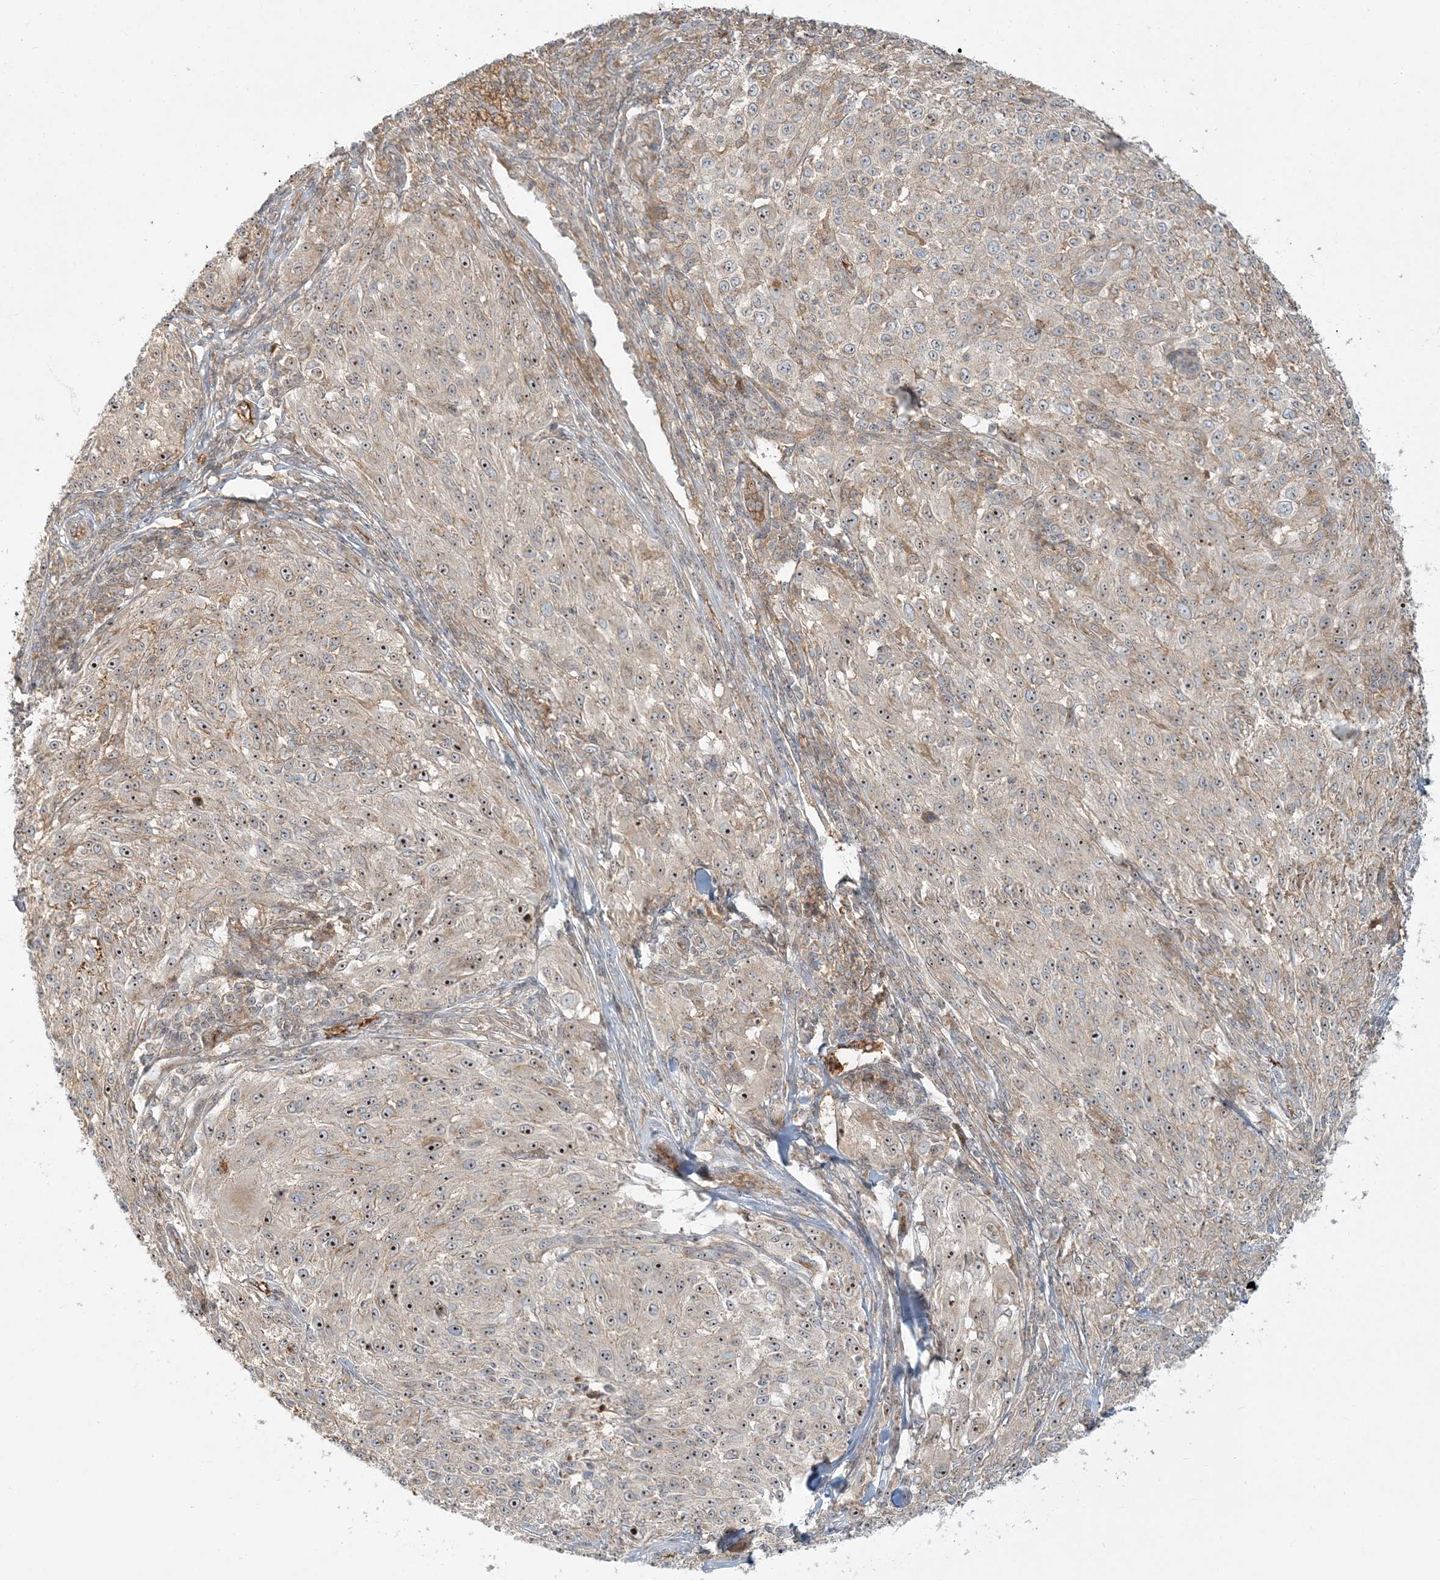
{"staining": {"intensity": "moderate", "quantity": "<25%", "location": "nuclear"}, "tissue": "melanoma", "cell_type": "Tumor cells", "image_type": "cancer", "snomed": [{"axis": "morphology", "description": "Malignant melanoma, NOS"}, {"axis": "topography", "description": "Skin of trunk"}], "caption": "An image of malignant melanoma stained for a protein demonstrates moderate nuclear brown staining in tumor cells.", "gene": "AP1AR", "patient": {"sex": "male", "age": 71}}